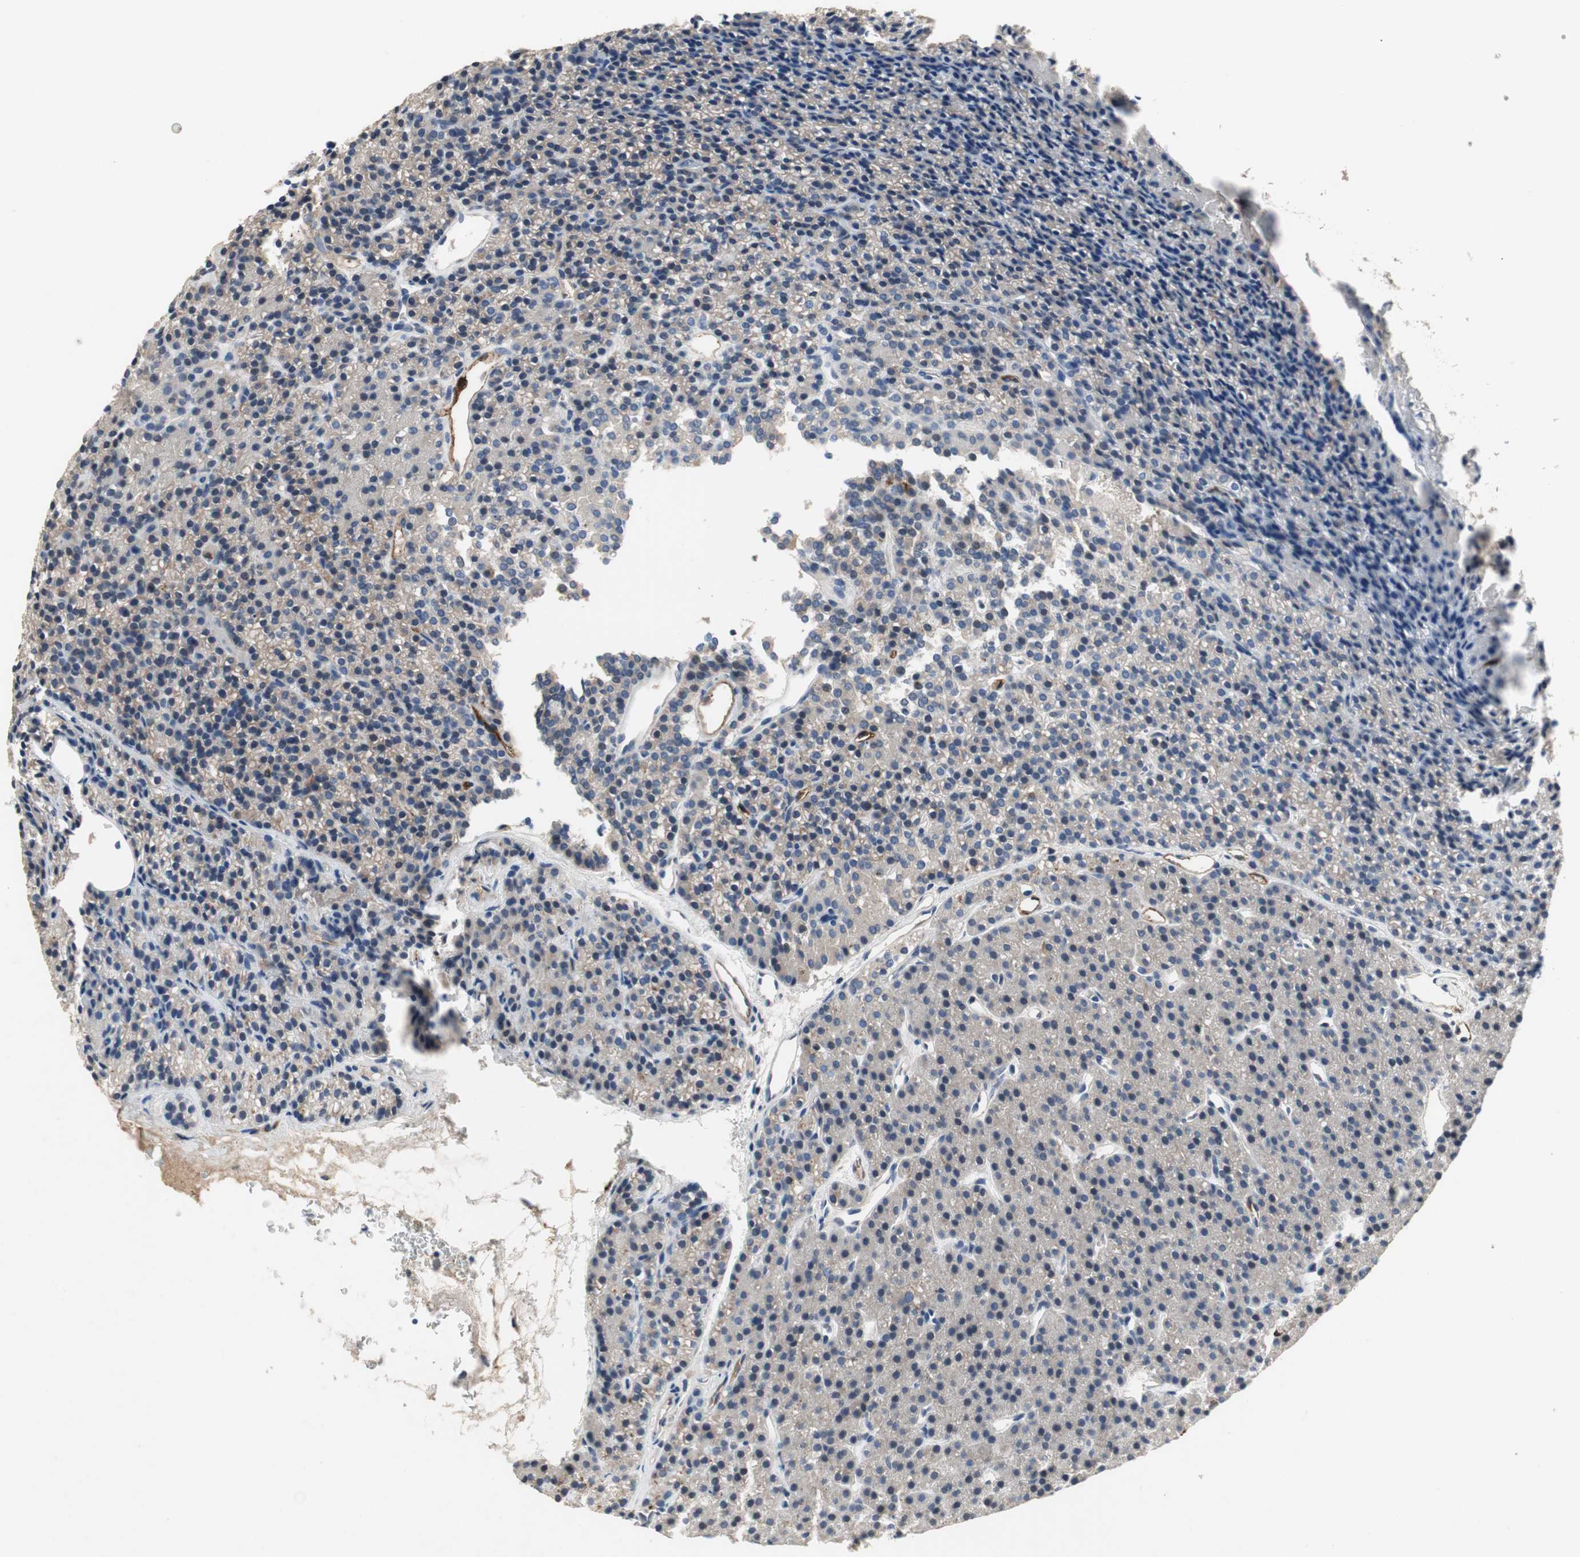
{"staining": {"intensity": "weak", "quantity": "<25%", "location": "cytoplasmic/membranous"}, "tissue": "parathyroid gland", "cell_type": "Glandular cells", "image_type": "normal", "snomed": [{"axis": "morphology", "description": "Normal tissue, NOS"}, {"axis": "morphology", "description": "Hyperplasia, NOS"}, {"axis": "topography", "description": "Parathyroid gland"}], "caption": "Immunohistochemistry (IHC) histopathology image of normal parathyroid gland: parathyroid gland stained with DAB (3,3'-diaminobenzidine) exhibits no significant protein staining in glandular cells. Brightfield microscopy of immunohistochemistry stained with DAB (3,3'-diaminobenzidine) (brown) and hematoxylin (blue), captured at high magnification.", "gene": "ALPL", "patient": {"sex": "male", "age": 44}}